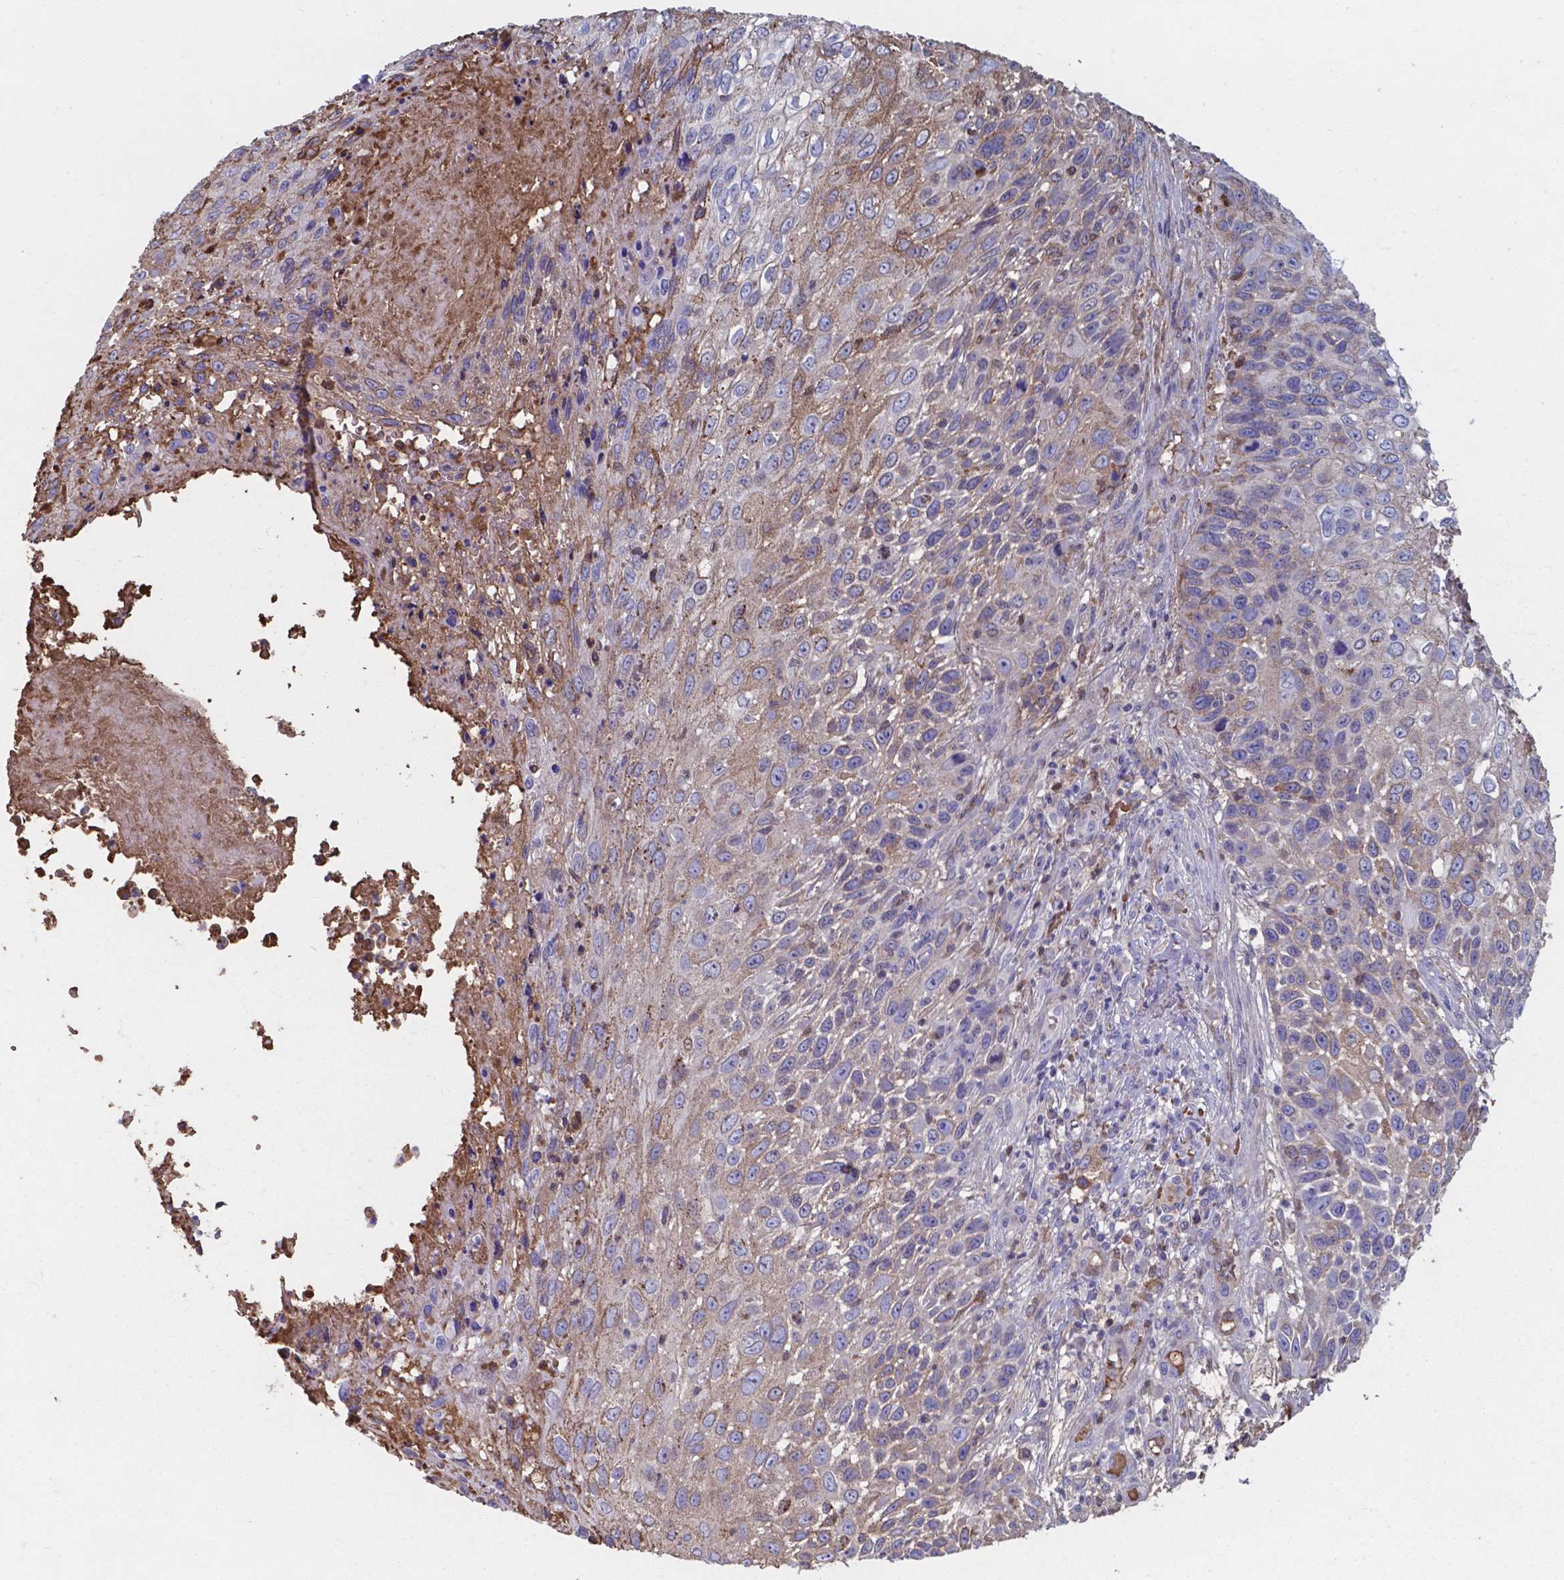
{"staining": {"intensity": "moderate", "quantity": ">75%", "location": "cytoplasmic/membranous"}, "tissue": "skin cancer", "cell_type": "Tumor cells", "image_type": "cancer", "snomed": [{"axis": "morphology", "description": "Squamous cell carcinoma, NOS"}, {"axis": "topography", "description": "Skin"}], "caption": "Immunohistochemistry (IHC) staining of skin cancer, which demonstrates medium levels of moderate cytoplasmic/membranous staining in approximately >75% of tumor cells indicating moderate cytoplasmic/membranous protein expression. The staining was performed using DAB (brown) for protein detection and nuclei were counterstained in hematoxylin (blue).", "gene": "SERPINA1", "patient": {"sex": "male", "age": 92}}